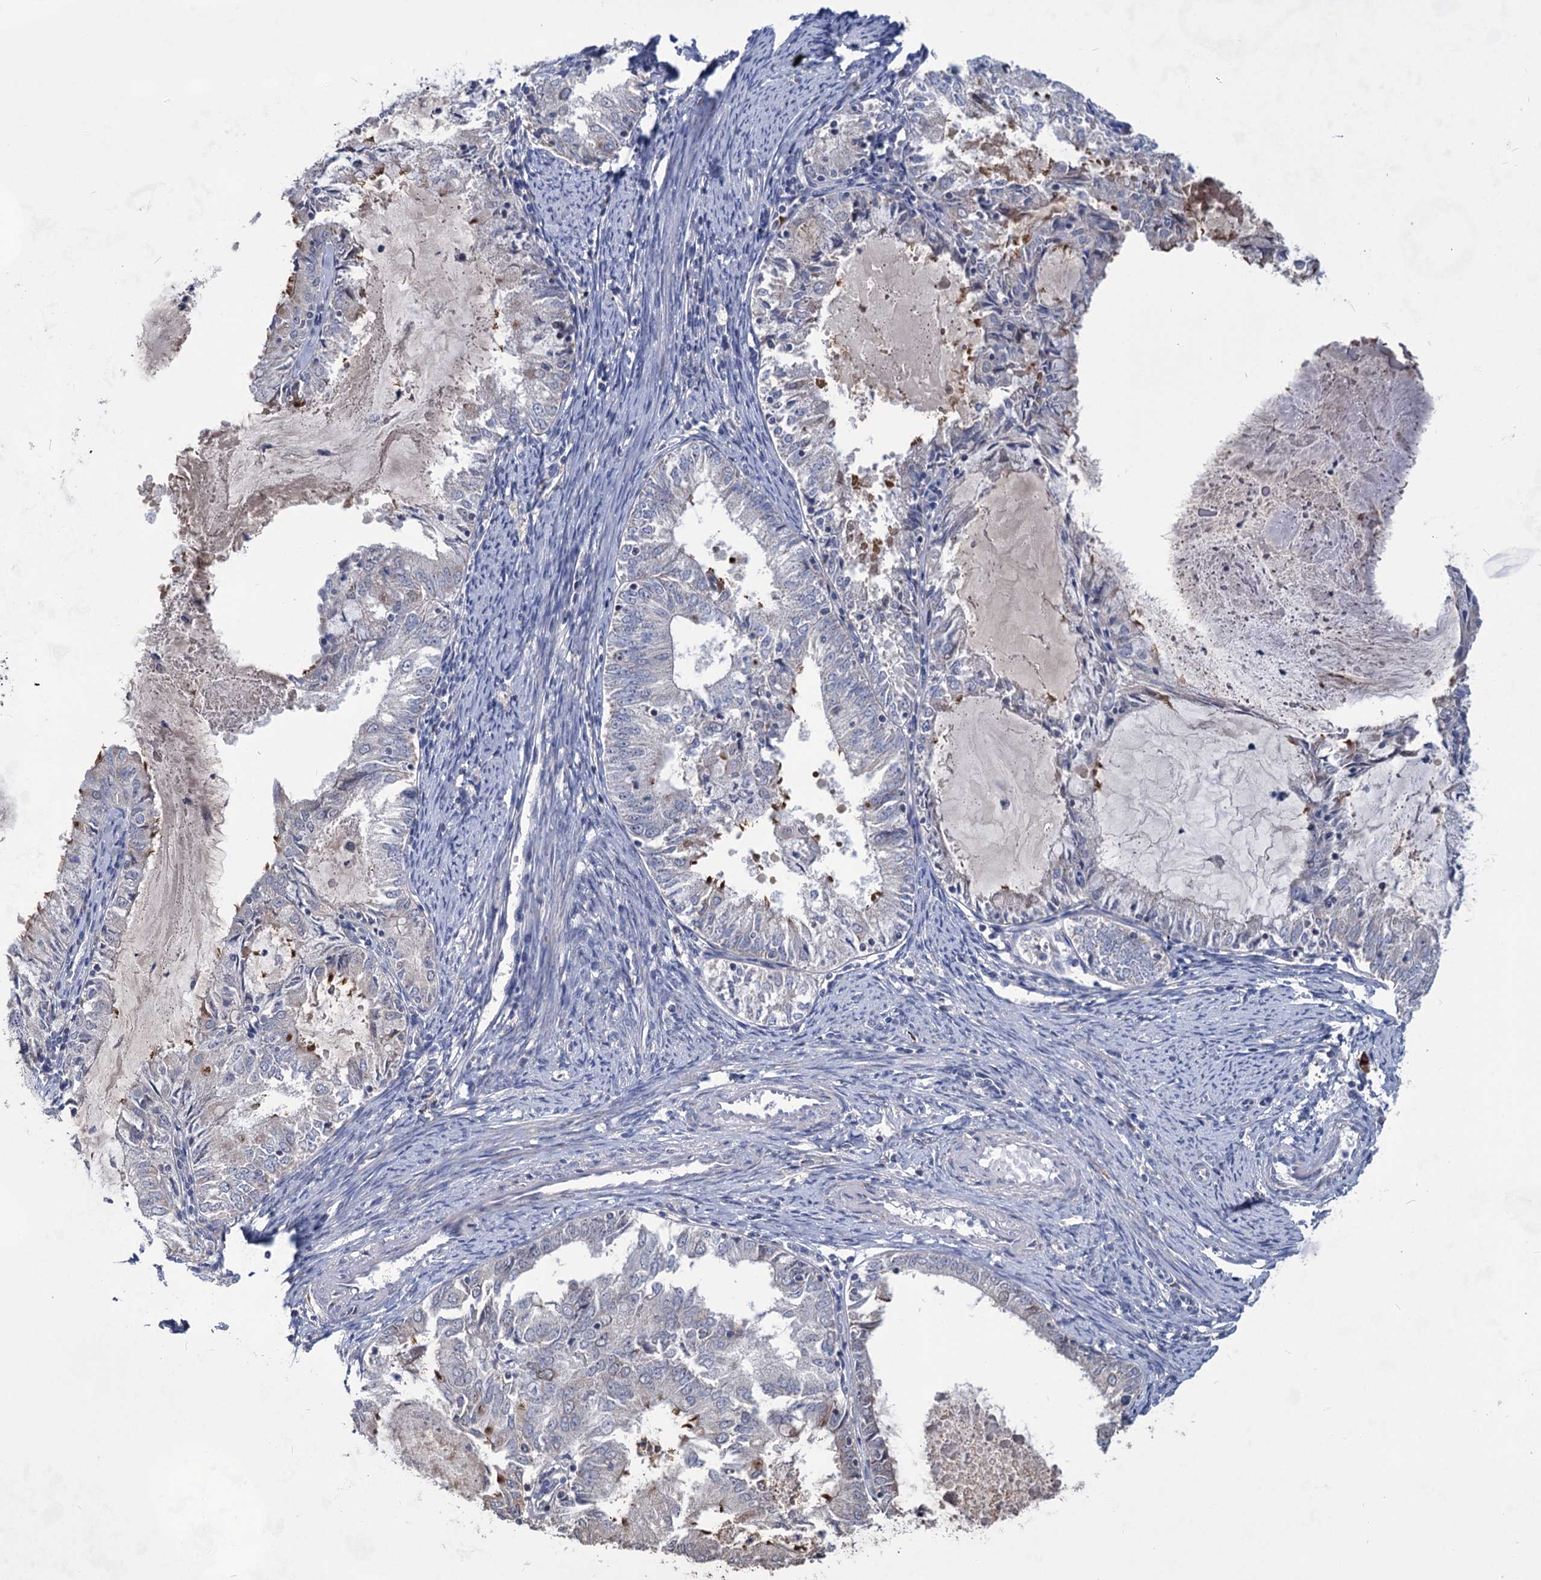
{"staining": {"intensity": "negative", "quantity": "none", "location": "none"}, "tissue": "endometrial cancer", "cell_type": "Tumor cells", "image_type": "cancer", "snomed": [{"axis": "morphology", "description": "Adenocarcinoma, NOS"}, {"axis": "topography", "description": "Endometrium"}], "caption": "Endometrial cancer was stained to show a protein in brown. There is no significant expression in tumor cells.", "gene": "TTC17", "patient": {"sex": "female", "age": 57}}